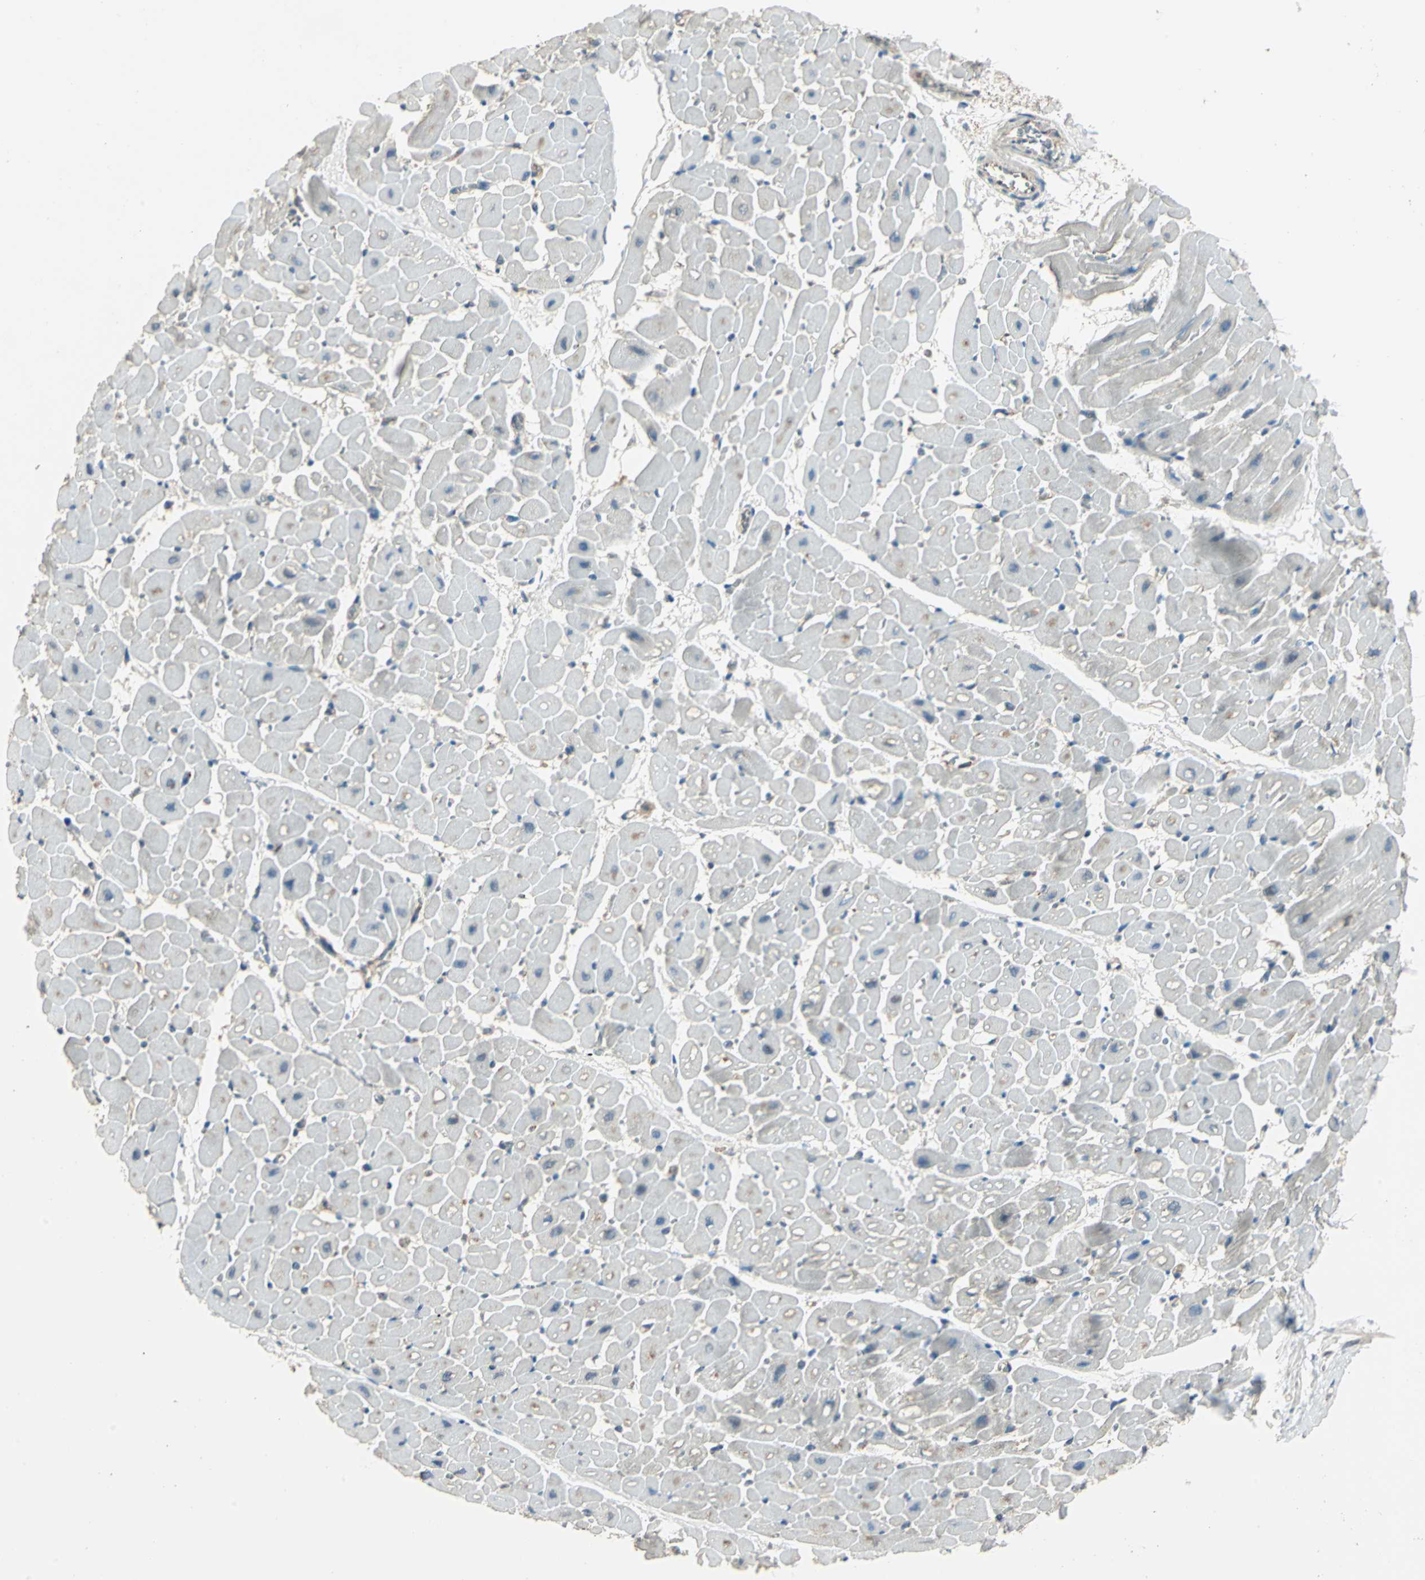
{"staining": {"intensity": "weak", "quantity": "<25%", "location": "cytoplasmic/membranous"}, "tissue": "heart muscle", "cell_type": "Cardiomyocytes", "image_type": "normal", "snomed": [{"axis": "morphology", "description": "Normal tissue, NOS"}, {"axis": "topography", "description": "Heart"}], "caption": "DAB immunohistochemical staining of unremarkable human heart muscle reveals no significant expression in cardiomyocytes. The staining is performed using DAB brown chromogen with nuclei counter-stained in using hematoxylin.", "gene": "RAPGEF1", "patient": {"sex": "male", "age": 45}}